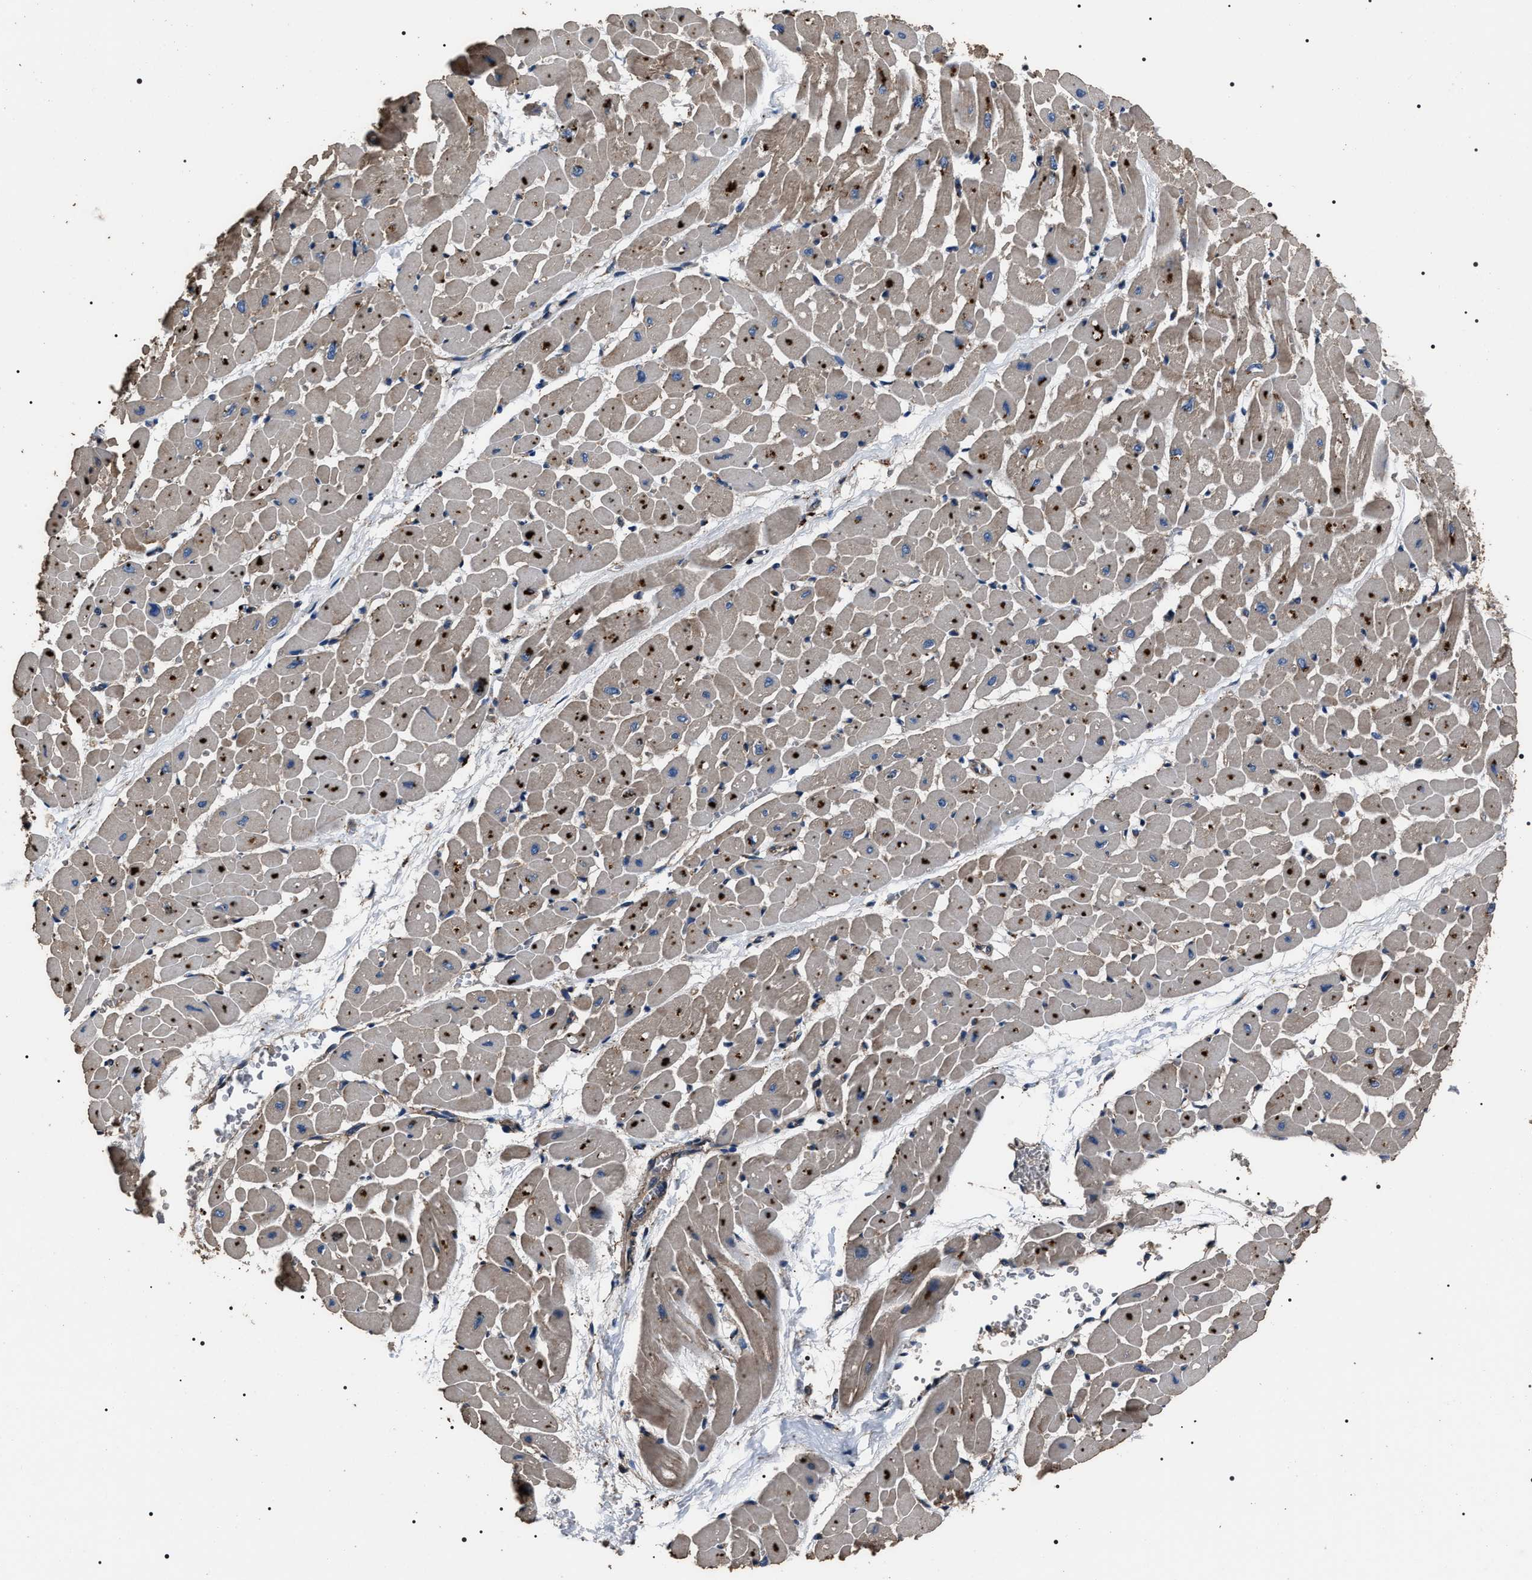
{"staining": {"intensity": "strong", "quantity": "25%-75%", "location": "cytoplasmic/membranous"}, "tissue": "heart muscle", "cell_type": "Cardiomyocytes", "image_type": "normal", "snomed": [{"axis": "morphology", "description": "Normal tissue, NOS"}, {"axis": "topography", "description": "Heart"}], "caption": "About 25%-75% of cardiomyocytes in unremarkable heart muscle demonstrate strong cytoplasmic/membranous protein expression as visualized by brown immunohistochemical staining.", "gene": "HSCB", "patient": {"sex": "male", "age": 45}}